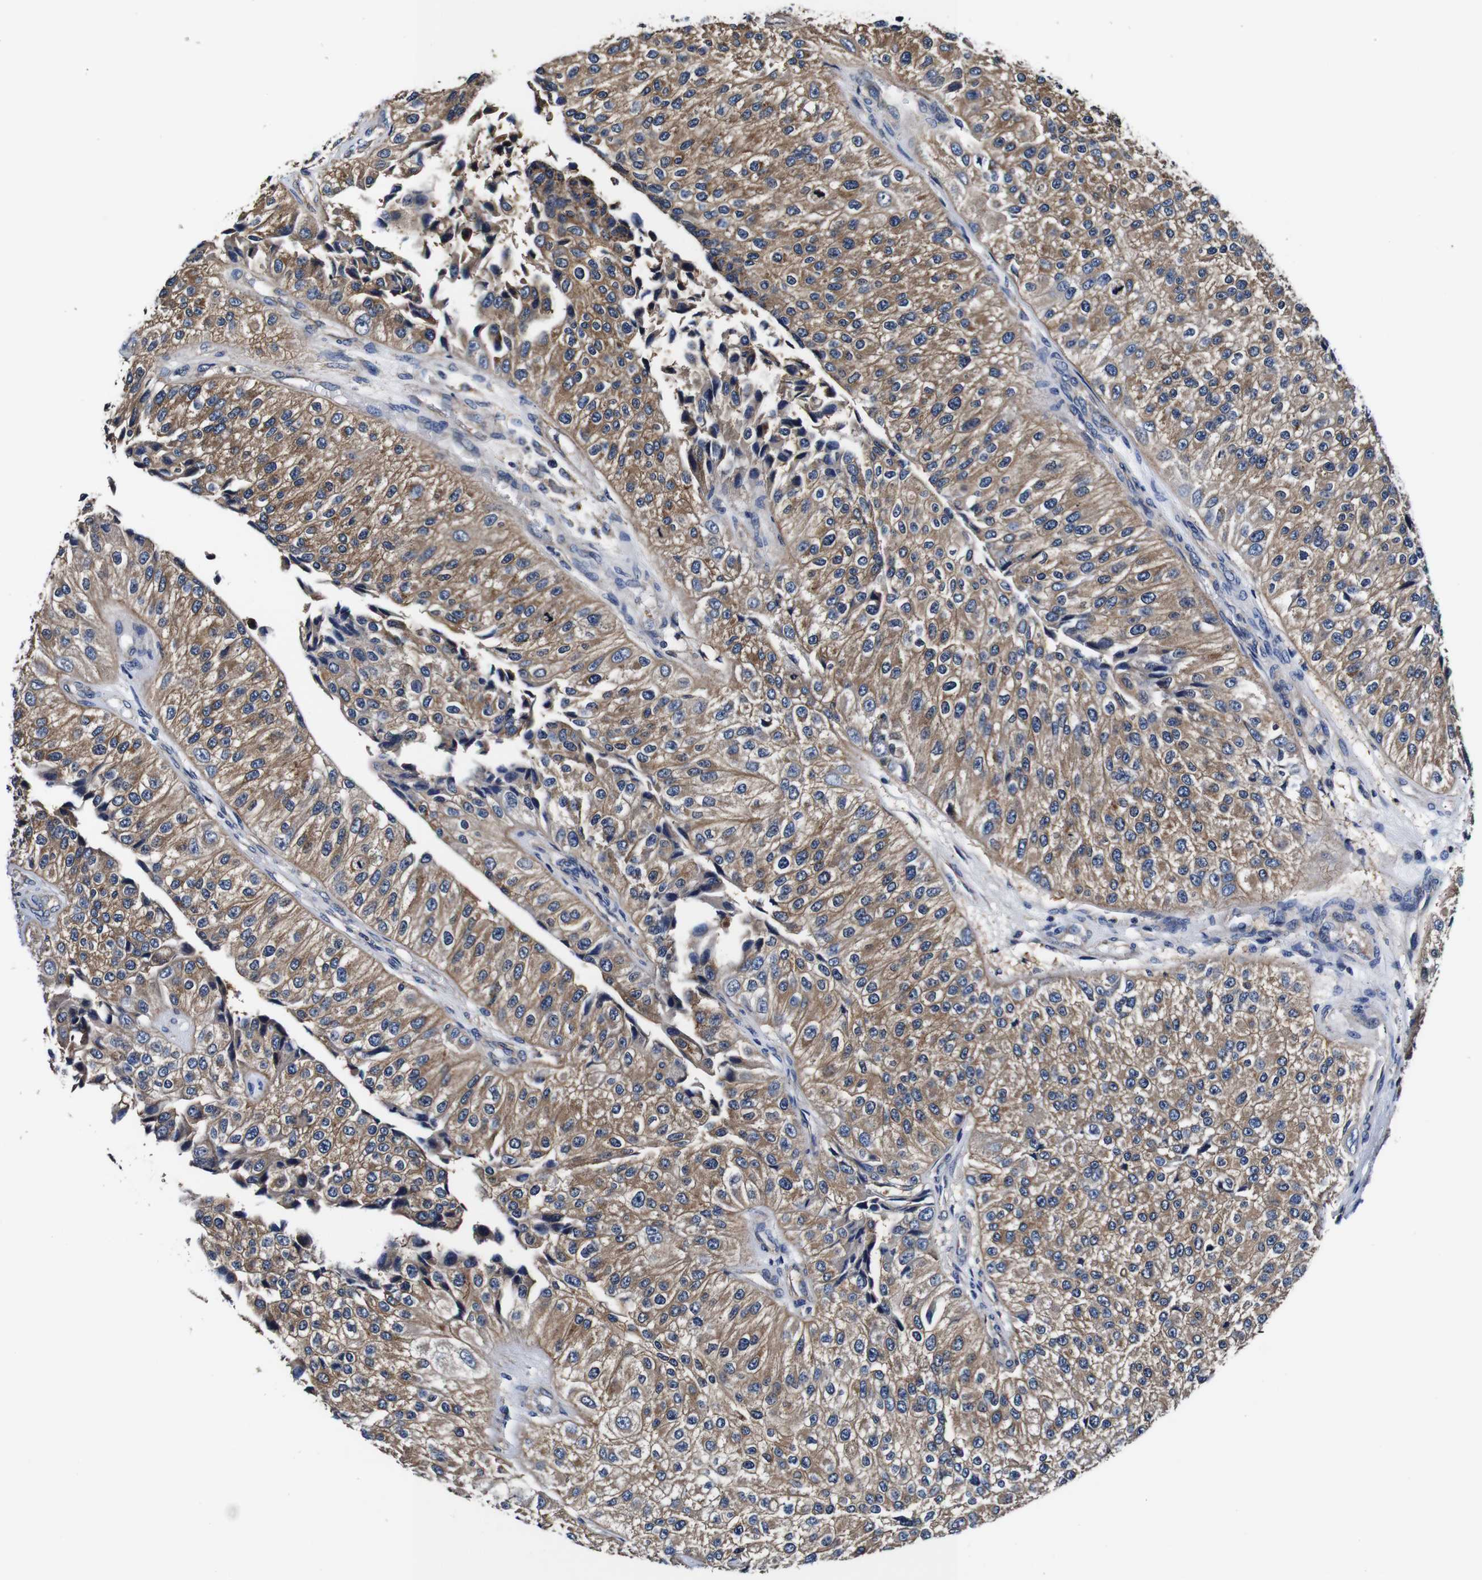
{"staining": {"intensity": "moderate", "quantity": ">75%", "location": "cytoplasmic/membranous"}, "tissue": "urothelial cancer", "cell_type": "Tumor cells", "image_type": "cancer", "snomed": [{"axis": "morphology", "description": "Urothelial carcinoma, High grade"}, {"axis": "topography", "description": "Kidney"}, {"axis": "topography", "description": "Urinary bladder"}], "caption": "An IHC image of neoplastic tissue is shown. Protein staining in brown labels moderate cytoplasmic/membranous positivity in urothelial cancer within tumor cells.", "gene": "PDCD6IP", "patient": {"sex": "male", "age": 77}}